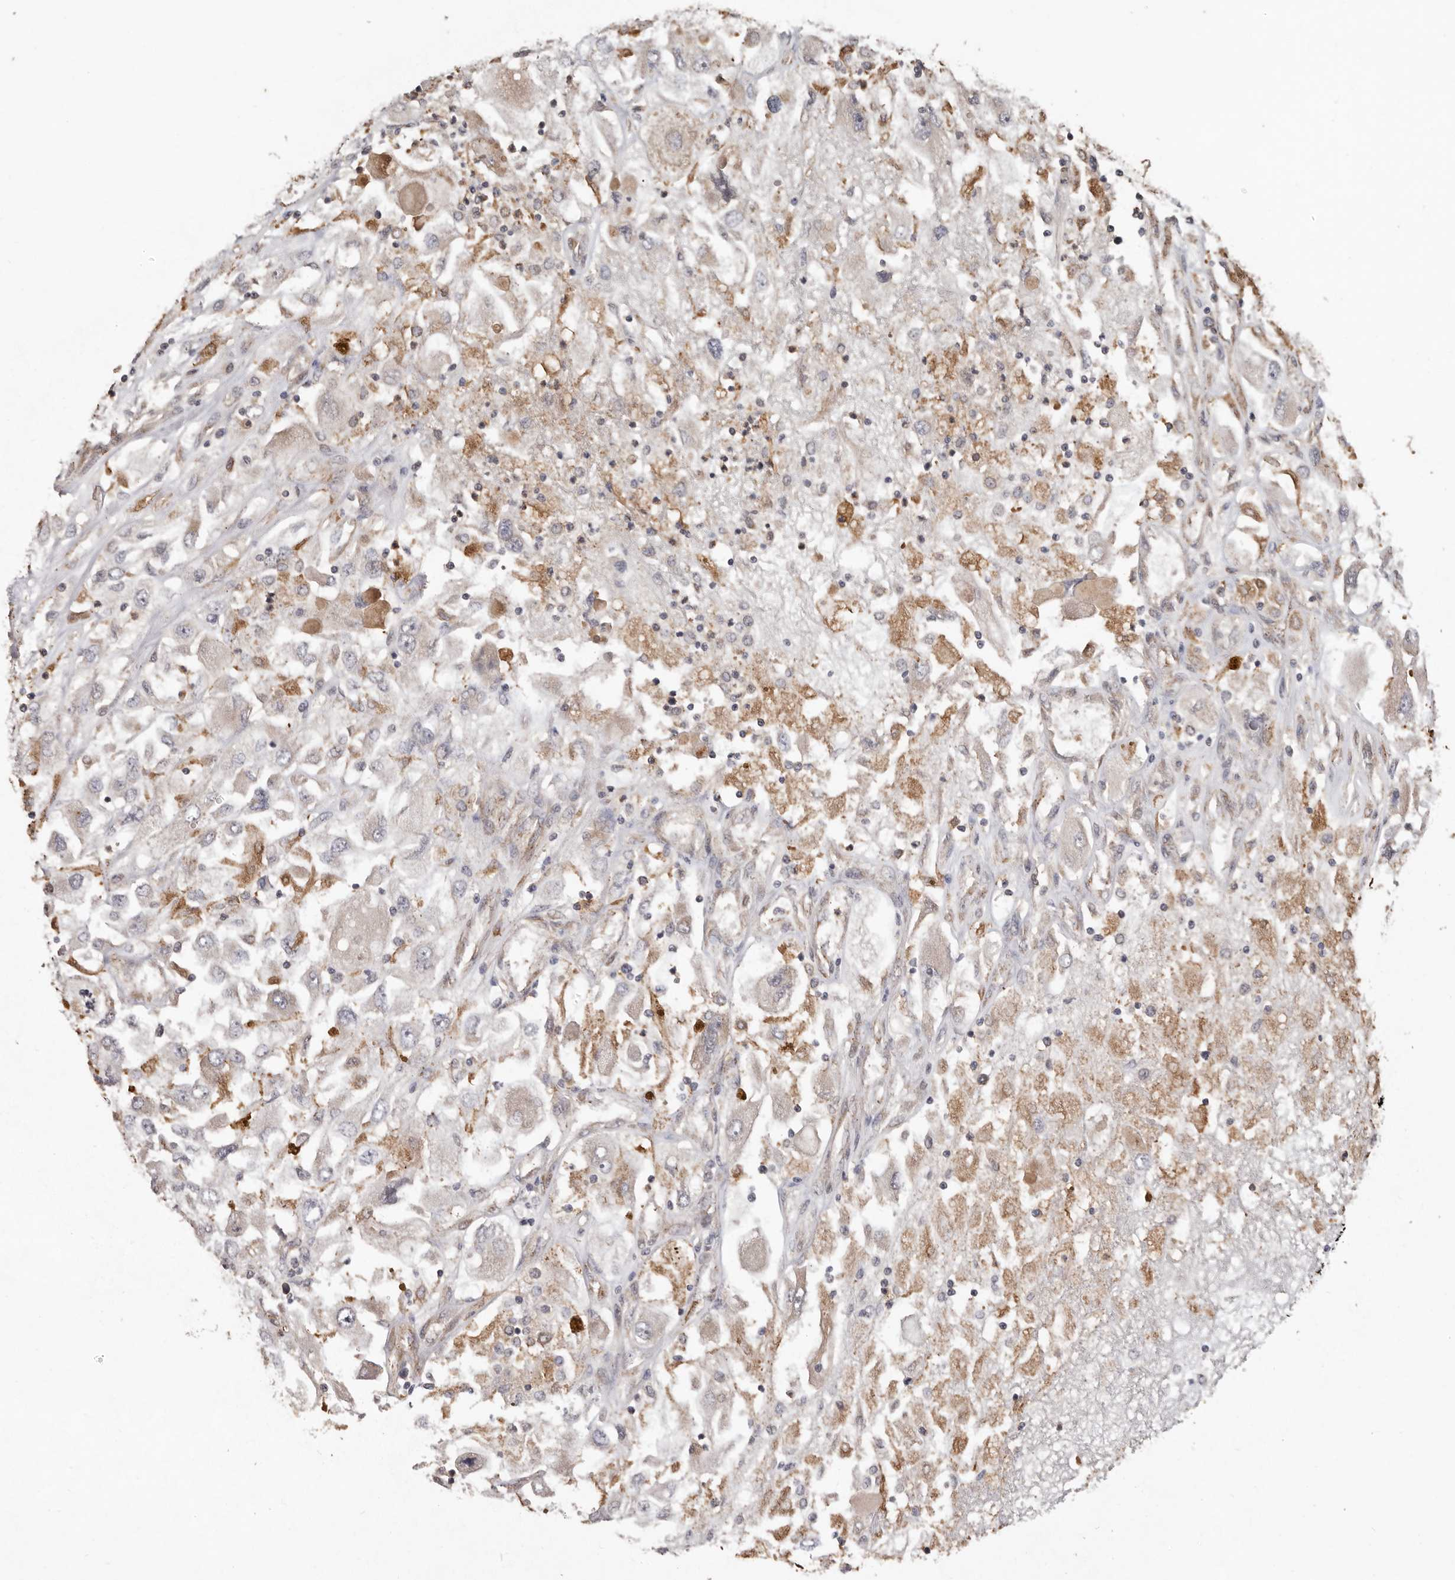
{"staining": {"intensity": "weak", "quantity": "<25%", "location": "cytoplasmic/membranous"}, "tissue": "renal cancer", "cell_type": "Tumor cells", "image_type": "cancer", "snomed": [{"axis": "morphology", "description": "Adenocarcinoma, NOS"}, {"axis": "topography", "description": "Kidney"}], "caption": "Tumor cells show no significant expression in renal cancer (adenocarcinoma).", "gene": "RSPO2", "patient": {"sex": "female", "age": 52}}